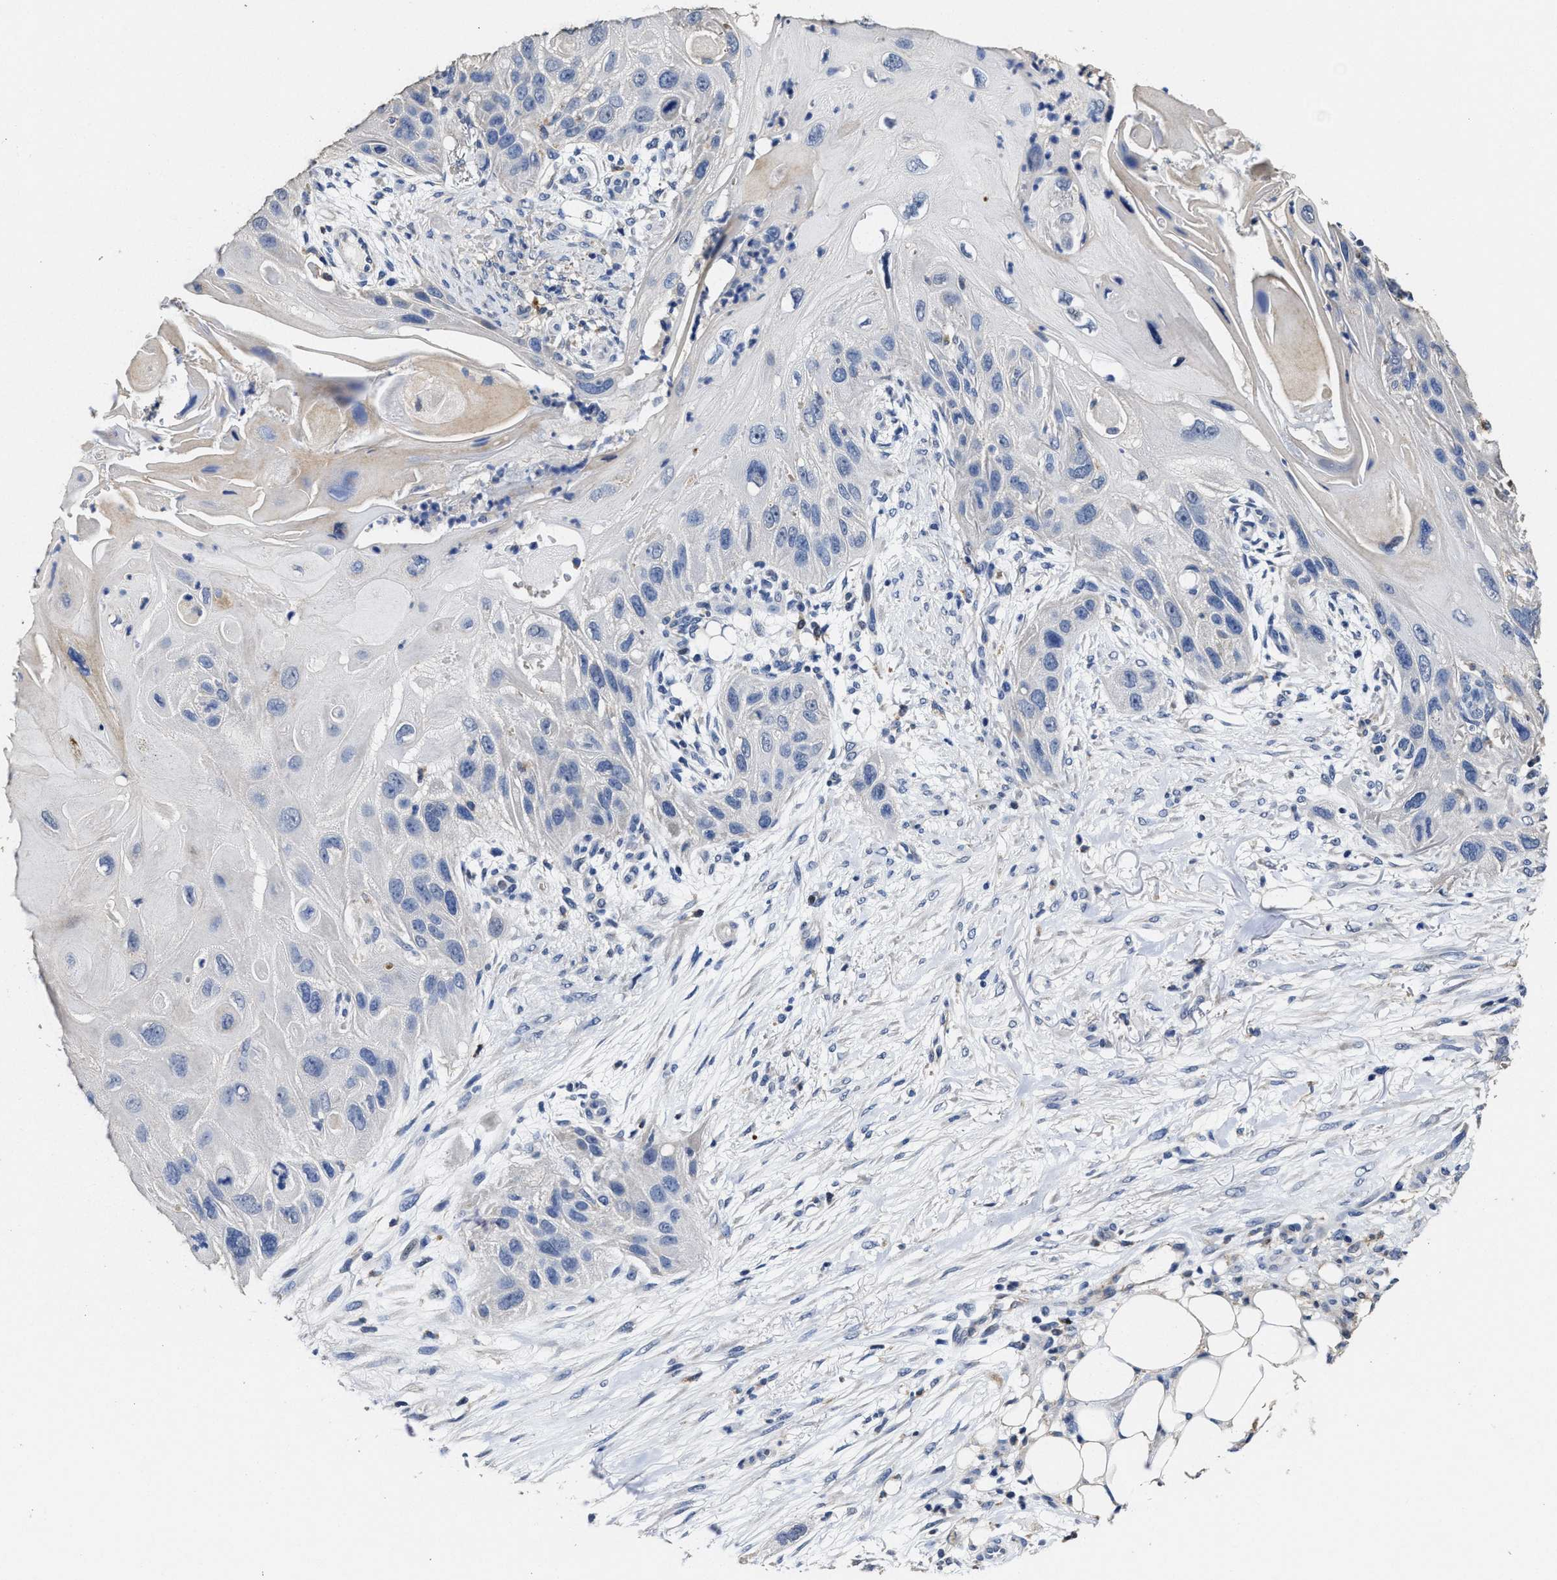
{"staining": {"intensity": "negative", "quantity": "none", "location": "none"}, "tissue": "skin cancer", "cell_type": "Tumor cells", "image_type": "cancer", "snomed": [{"axis": "morphology", "description": "Squamous cell carcinoma, NOS"}, {"axis": "topography", "description": "Skin"}], "caption": "This is an IHC histopathology image of human skin cancer. There is no staining in tumor cells.", "gene": "ZFAT", "patient": {"sex": "female", "age": 77}}